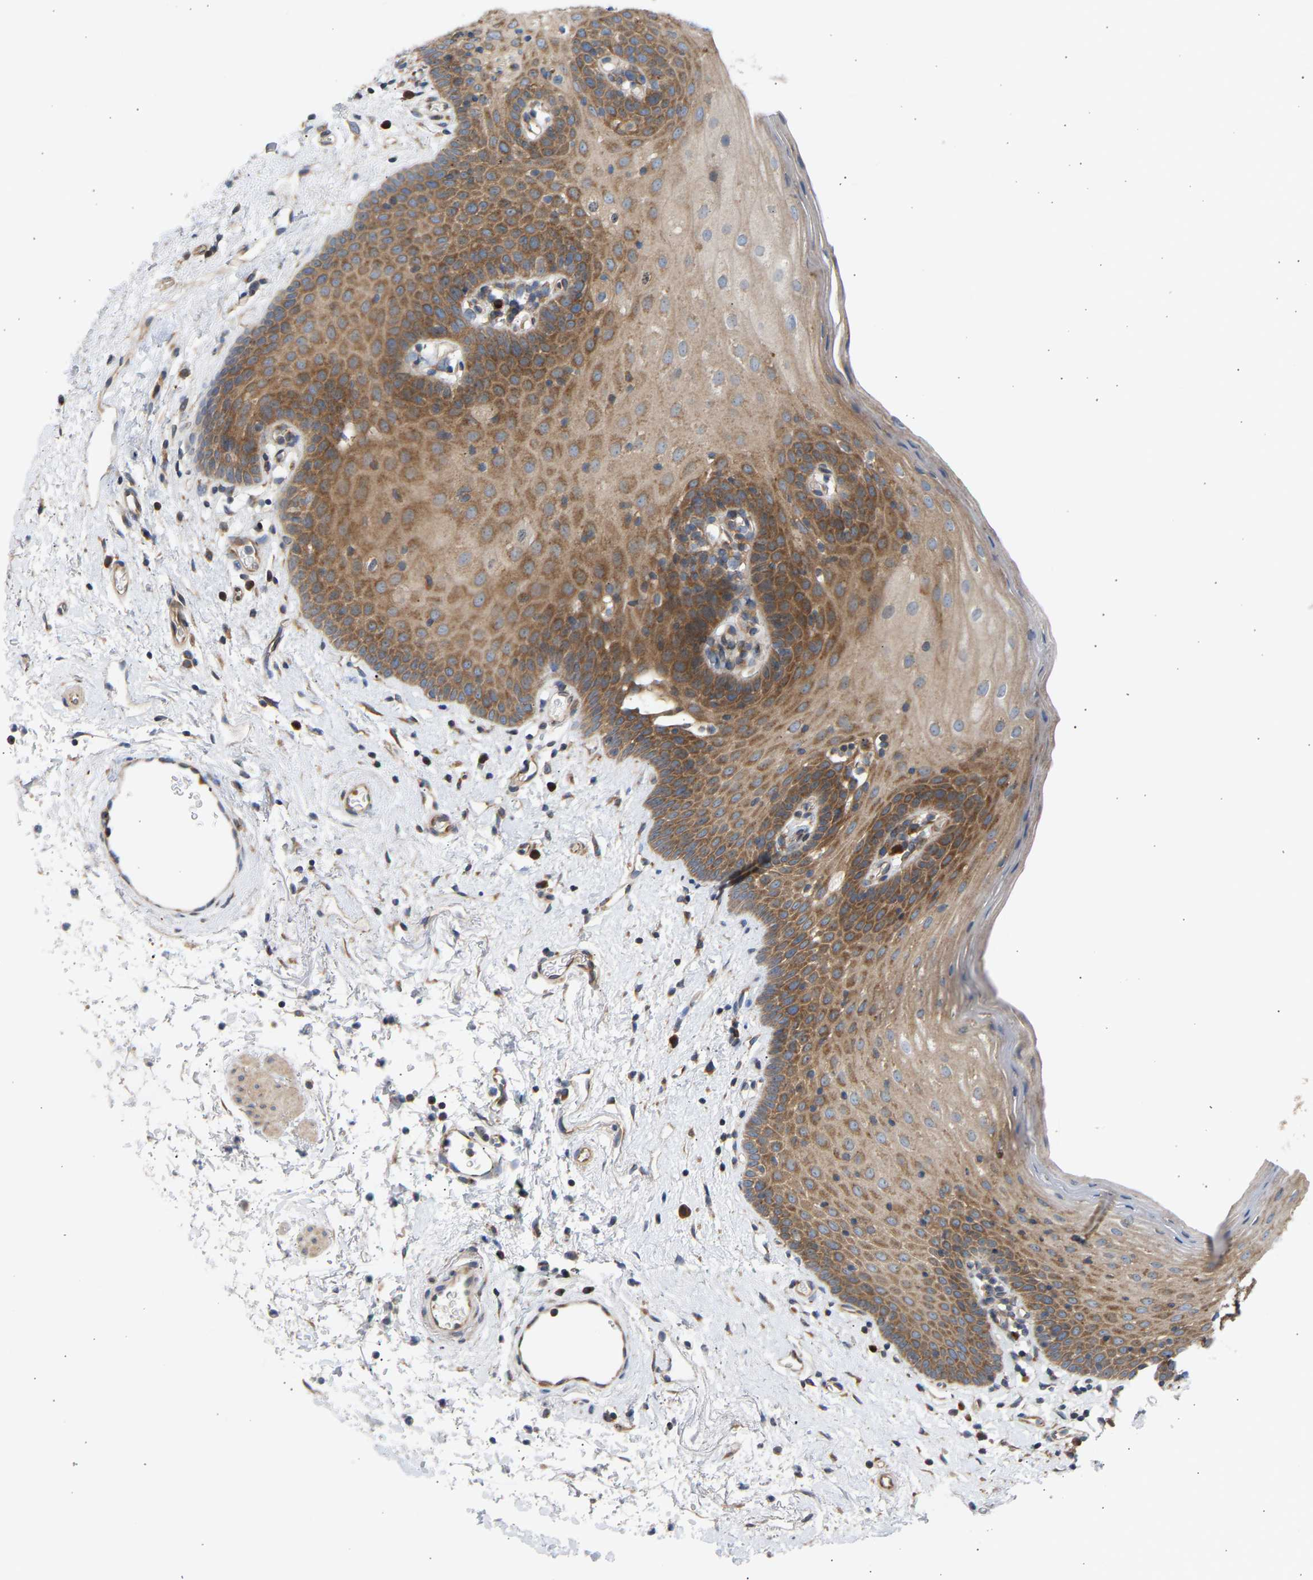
{"staining": {"intensity": "moderate", "quantity": ">75%", "location": "cytoplasmic/membranous"}, "tissue": "oral mucosa", "cell_type": "Squamous epithelial cells", "image_type": "normal", "snomed": [{"axis": "morphology", "description": "Normal tissue, NOS"}, {"axis": "topography", "description": "Oral tissue"}], "caption": "Brown immunohistochemical staining in benign human oral mucosa demonstrates moderate cytoplasmic/membranous positivity in about >75% of squamous epithelial cells.", "gene": "GCN1", "patient": {"sex": "male", "age": 66}}